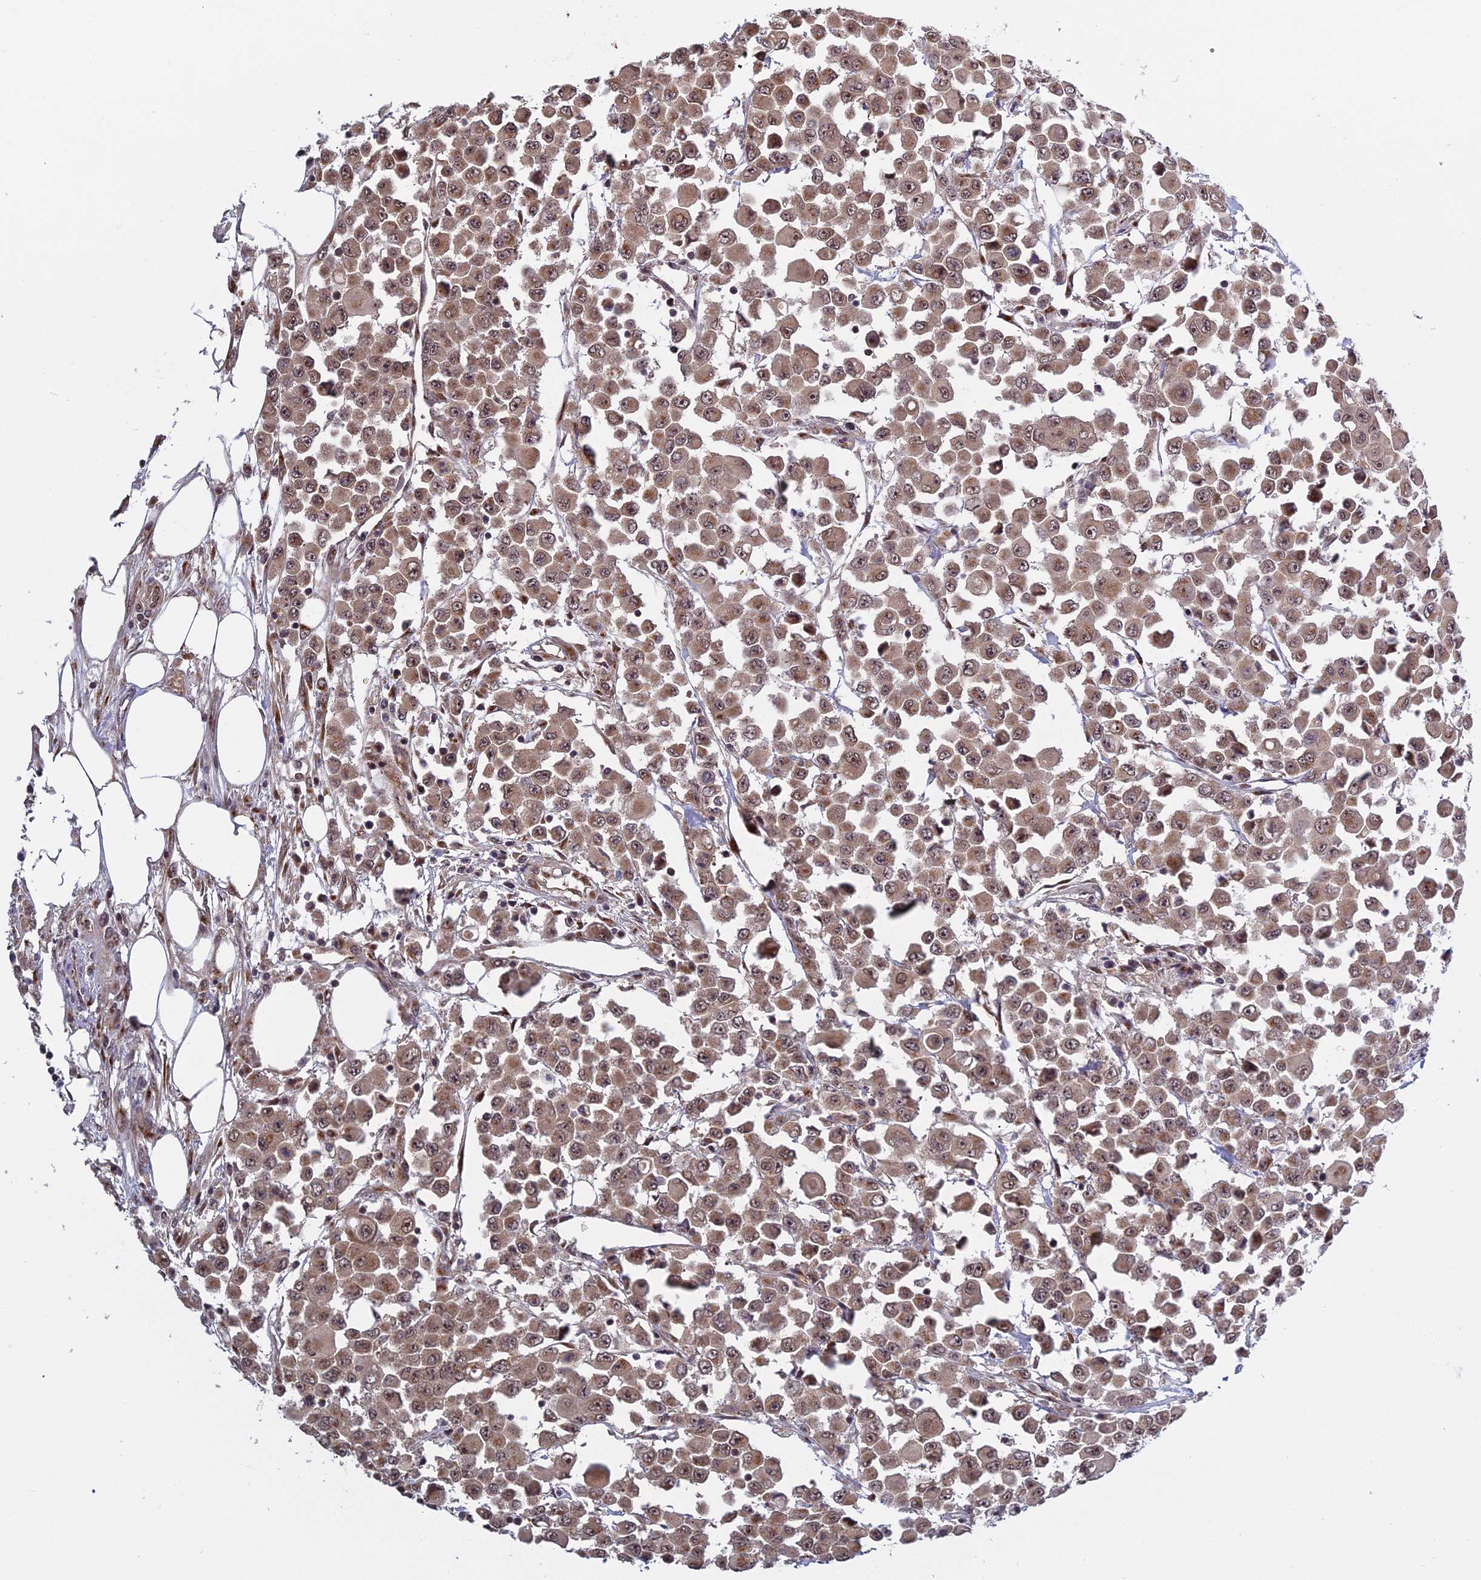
{"staining": {"intensity": "moderate", "quantity": ">75%", "location": "cytoplasmic/membranous,nuclear"}, "tissue": "colorectal cancer", "cell_type": "Tumor cells", "image_type": "cancer", "snomed": [{"axis": "morphology", "description": "Adenocarcinoma, NOS"}, {"axis": "topography", "description": "Colon"}], "caption": "Human colorectal adenocarcinoma stained with a brown dye reveals moderate cytoplasmic/membranous and nuclear positive positivity in about >75% of tumor cells.", "gene": "MEOX1", "patient": {"sex": "male", "age": 51}}